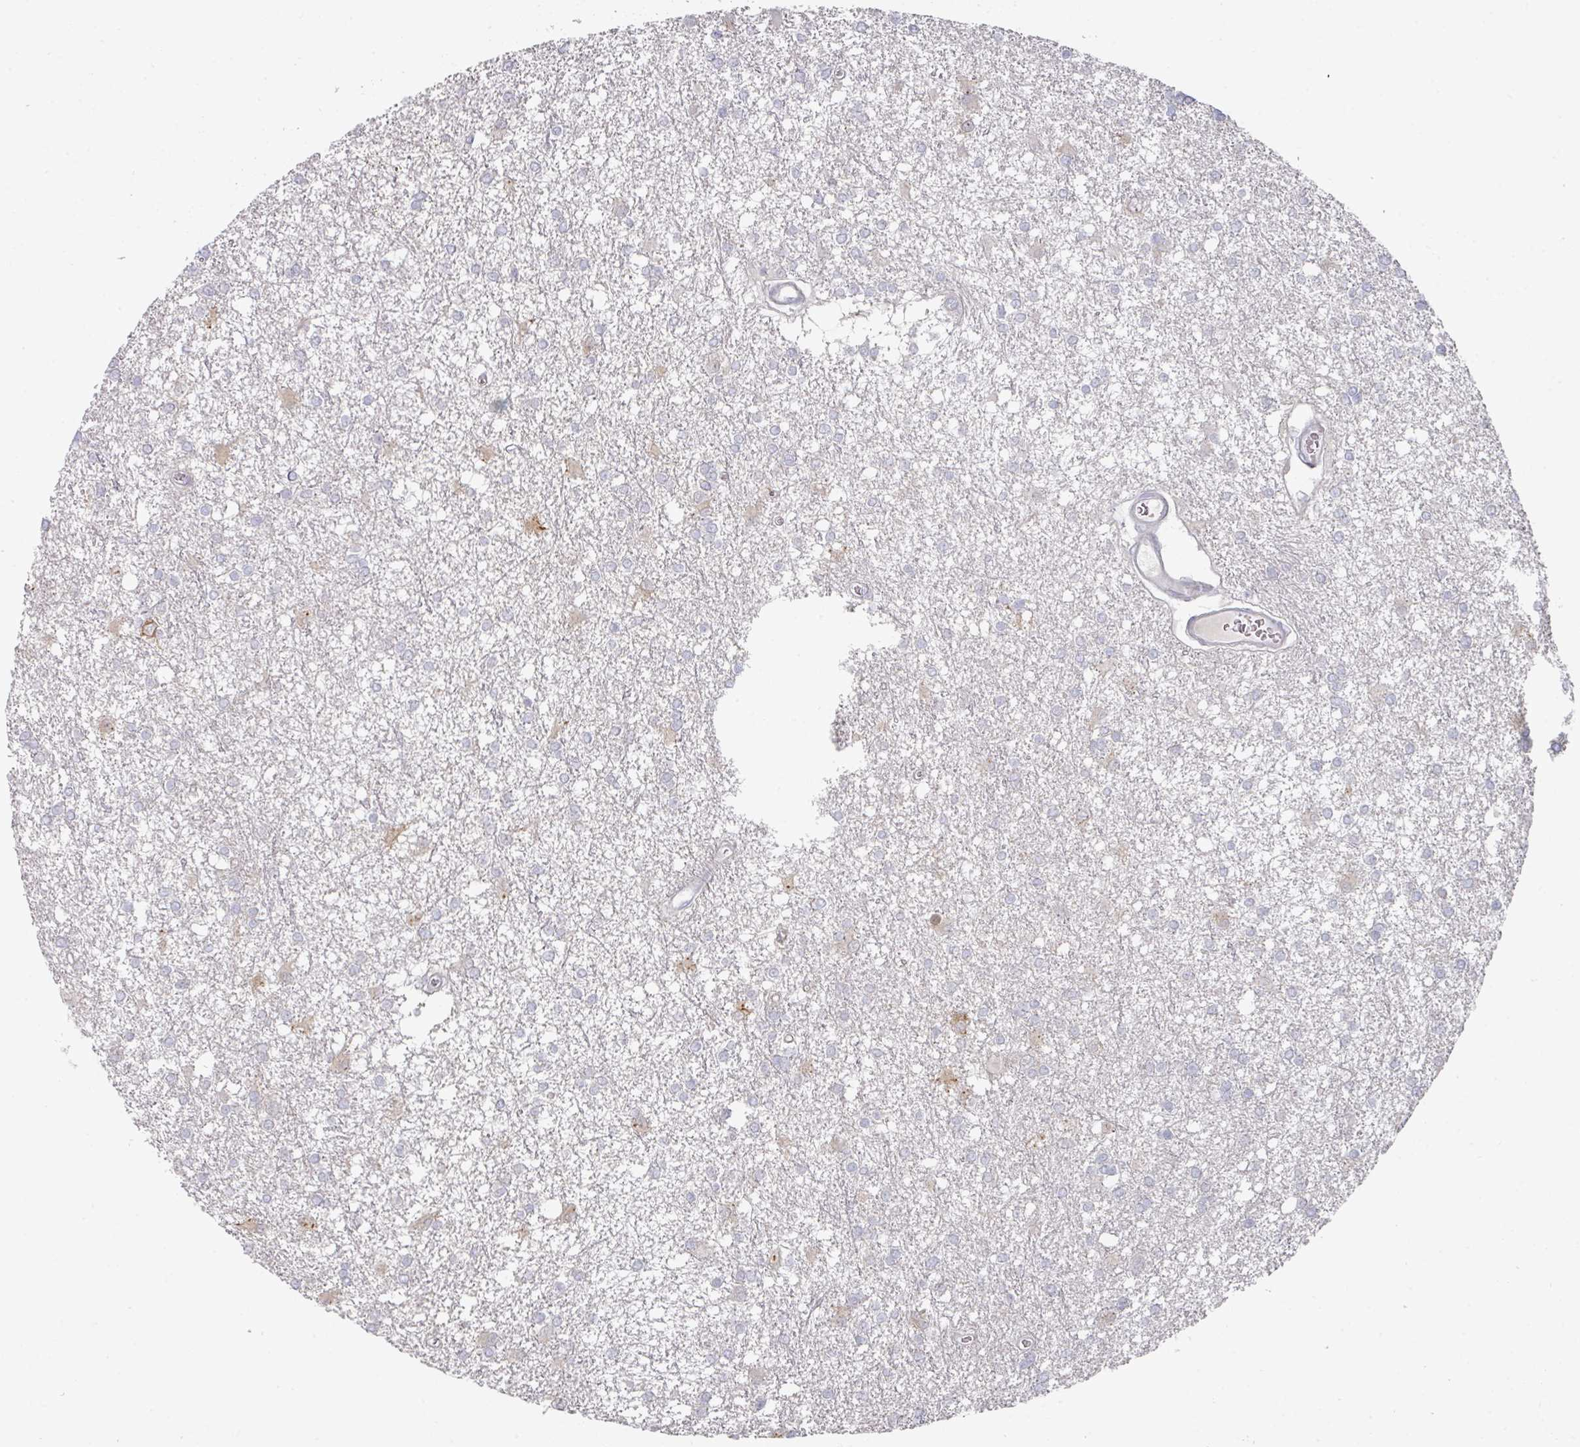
{"staining": {"intensity": "negative", "quantity": "none", "location": "none"}, "tissue": "glioma", "cell_type": "Tumor cells", "image_type": "cancer", "snomed": [{"axis": "morphology", "description": "Glioma, malignant, High grade"}, {"axis": "topography", "description": "Brain"}], "caption": "Protein analysis of malignant glioma (high-grade) demonstrates no significant staining in tumor cells.", "gene": "NT5C1A", "patient": {"sex": "male", "age": 48}}